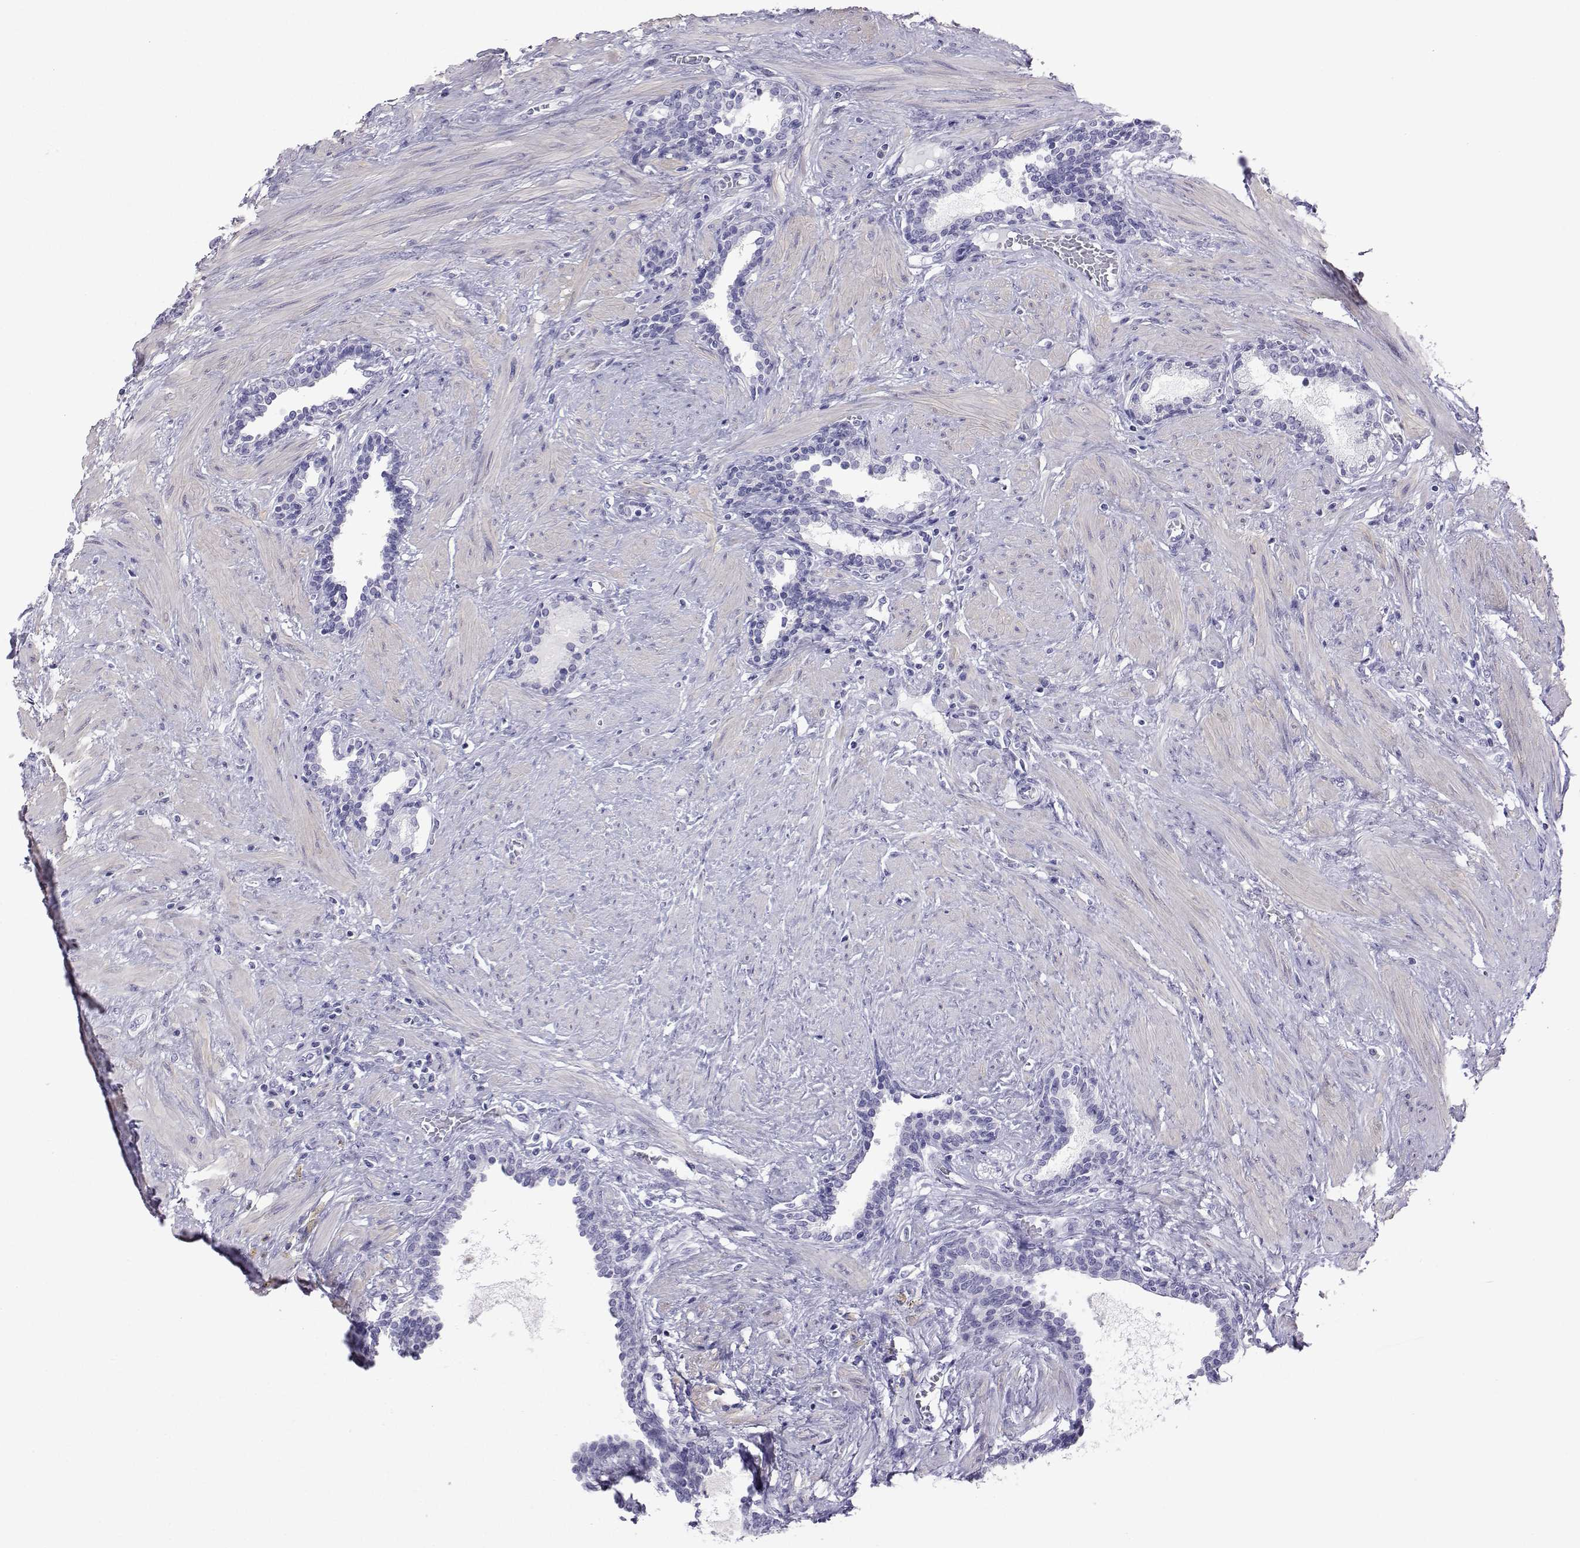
{"staining": {"intensity": "negative", "quantity": "none", "location": "none"}, "tissue": "prostate", "cell_type": "Glandular cells", "image_type": "normal", "snomed": [{"axis": "morphology", "description": "Normal tissue, NOS"}, {"axis": "topography", "description": "Prostate"}], "caption": "This is a micrograph of immunohistochemistry staining of benign prostate, which shows no positivity in glandular cells.", "gene": "PLIN4", "patient": {"sex": "male", "age": 55}}